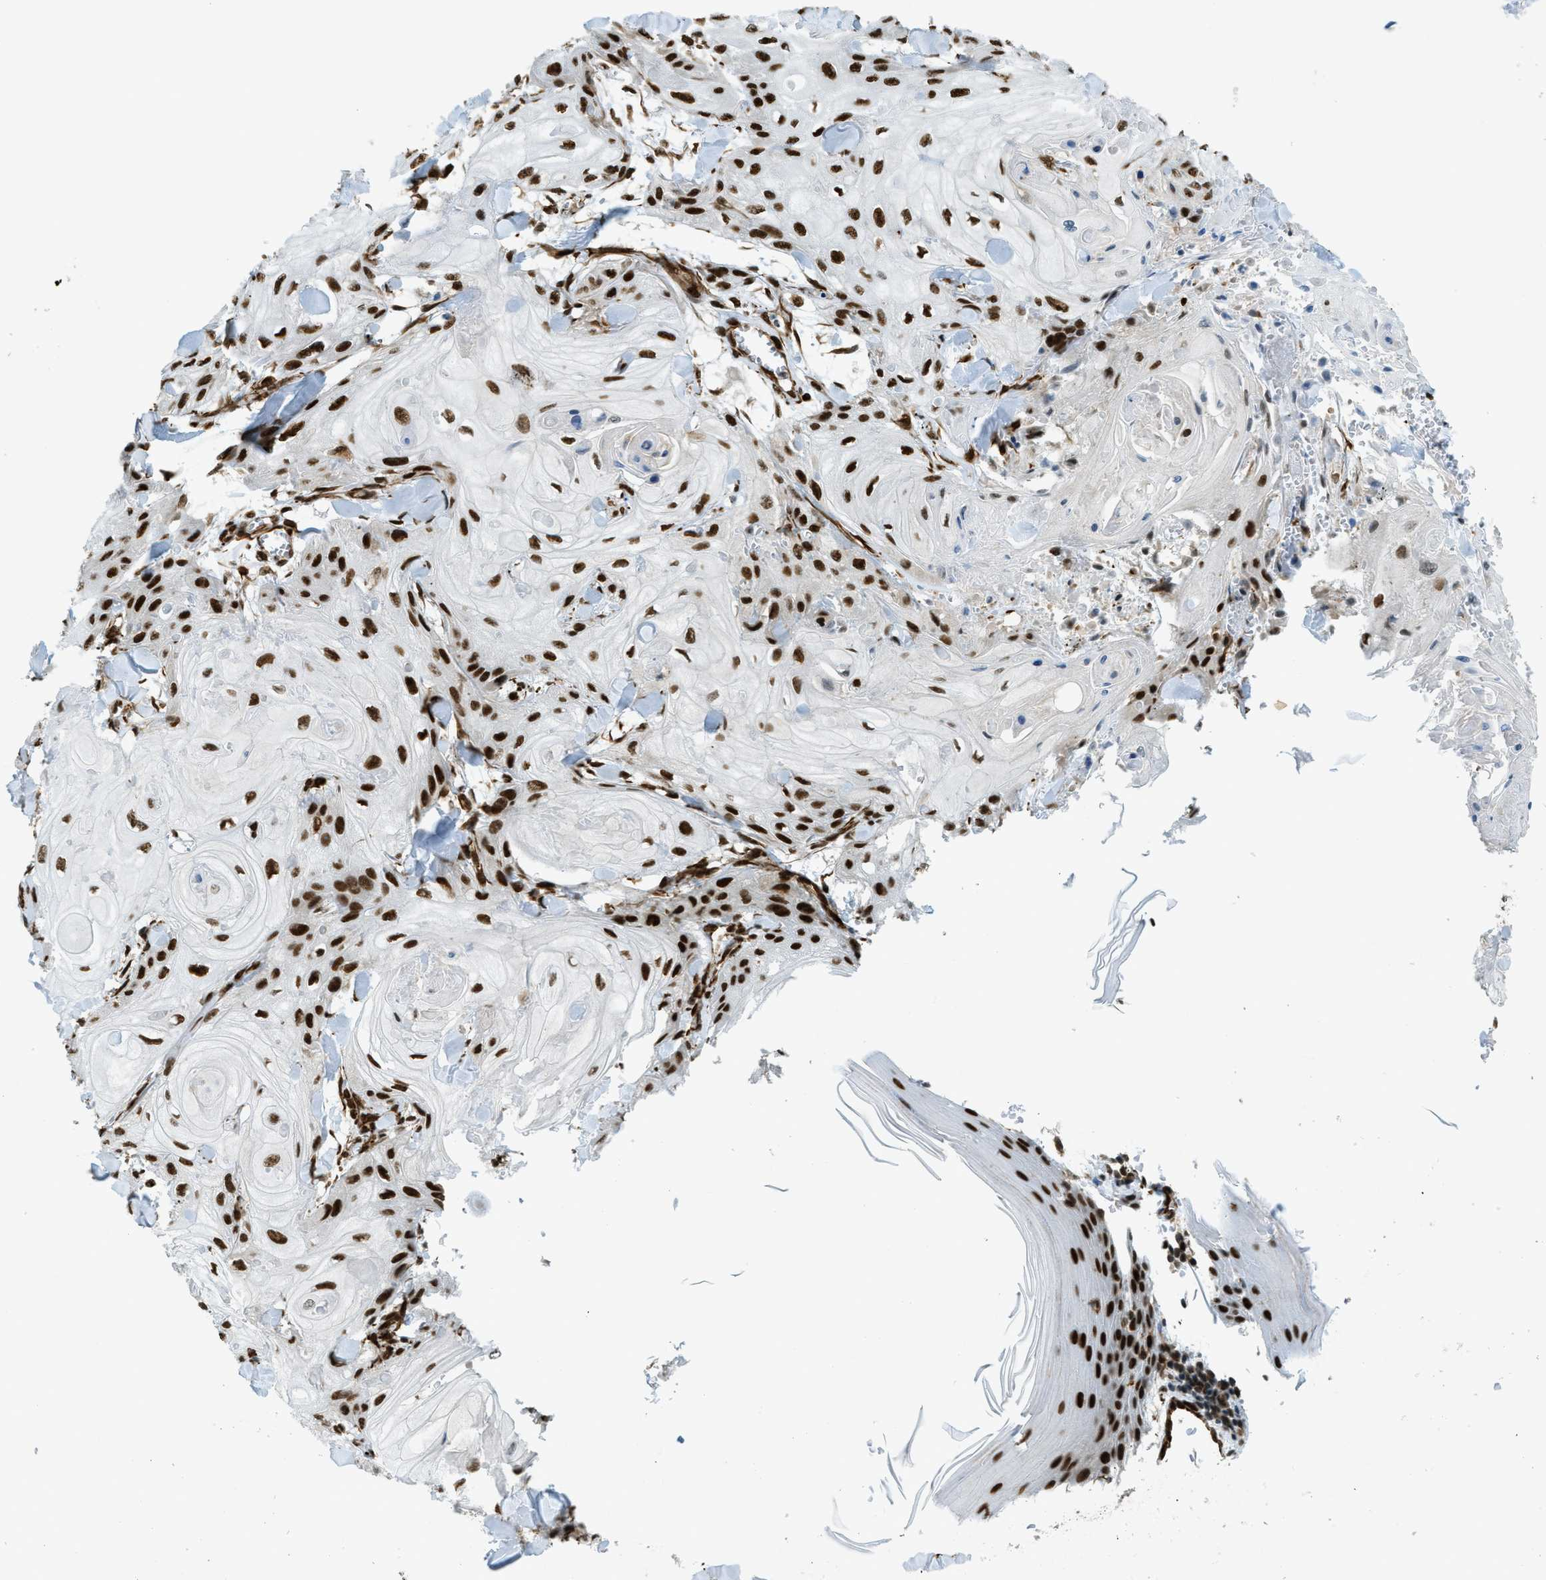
{"staining": {"intensity": "strong", "quantity": ">75%", "location": "nuclear"}, "tissue": "skin cancer", "cell_type": "Tumor cells", "image_type": "cancer", "snomed": [{"axis": "morphology", "description": "Squamous cell carcinoma, NOS"}, {"axis": "topography", "description": "Skin"}], "caption": "A photomicrograph of human skin squamous cell carcinoma stained for a protein reveals strong nuclear brown staining in tumor cells.", "gene": "ZFR", "patient": {"sex": "male", "age": 74}}